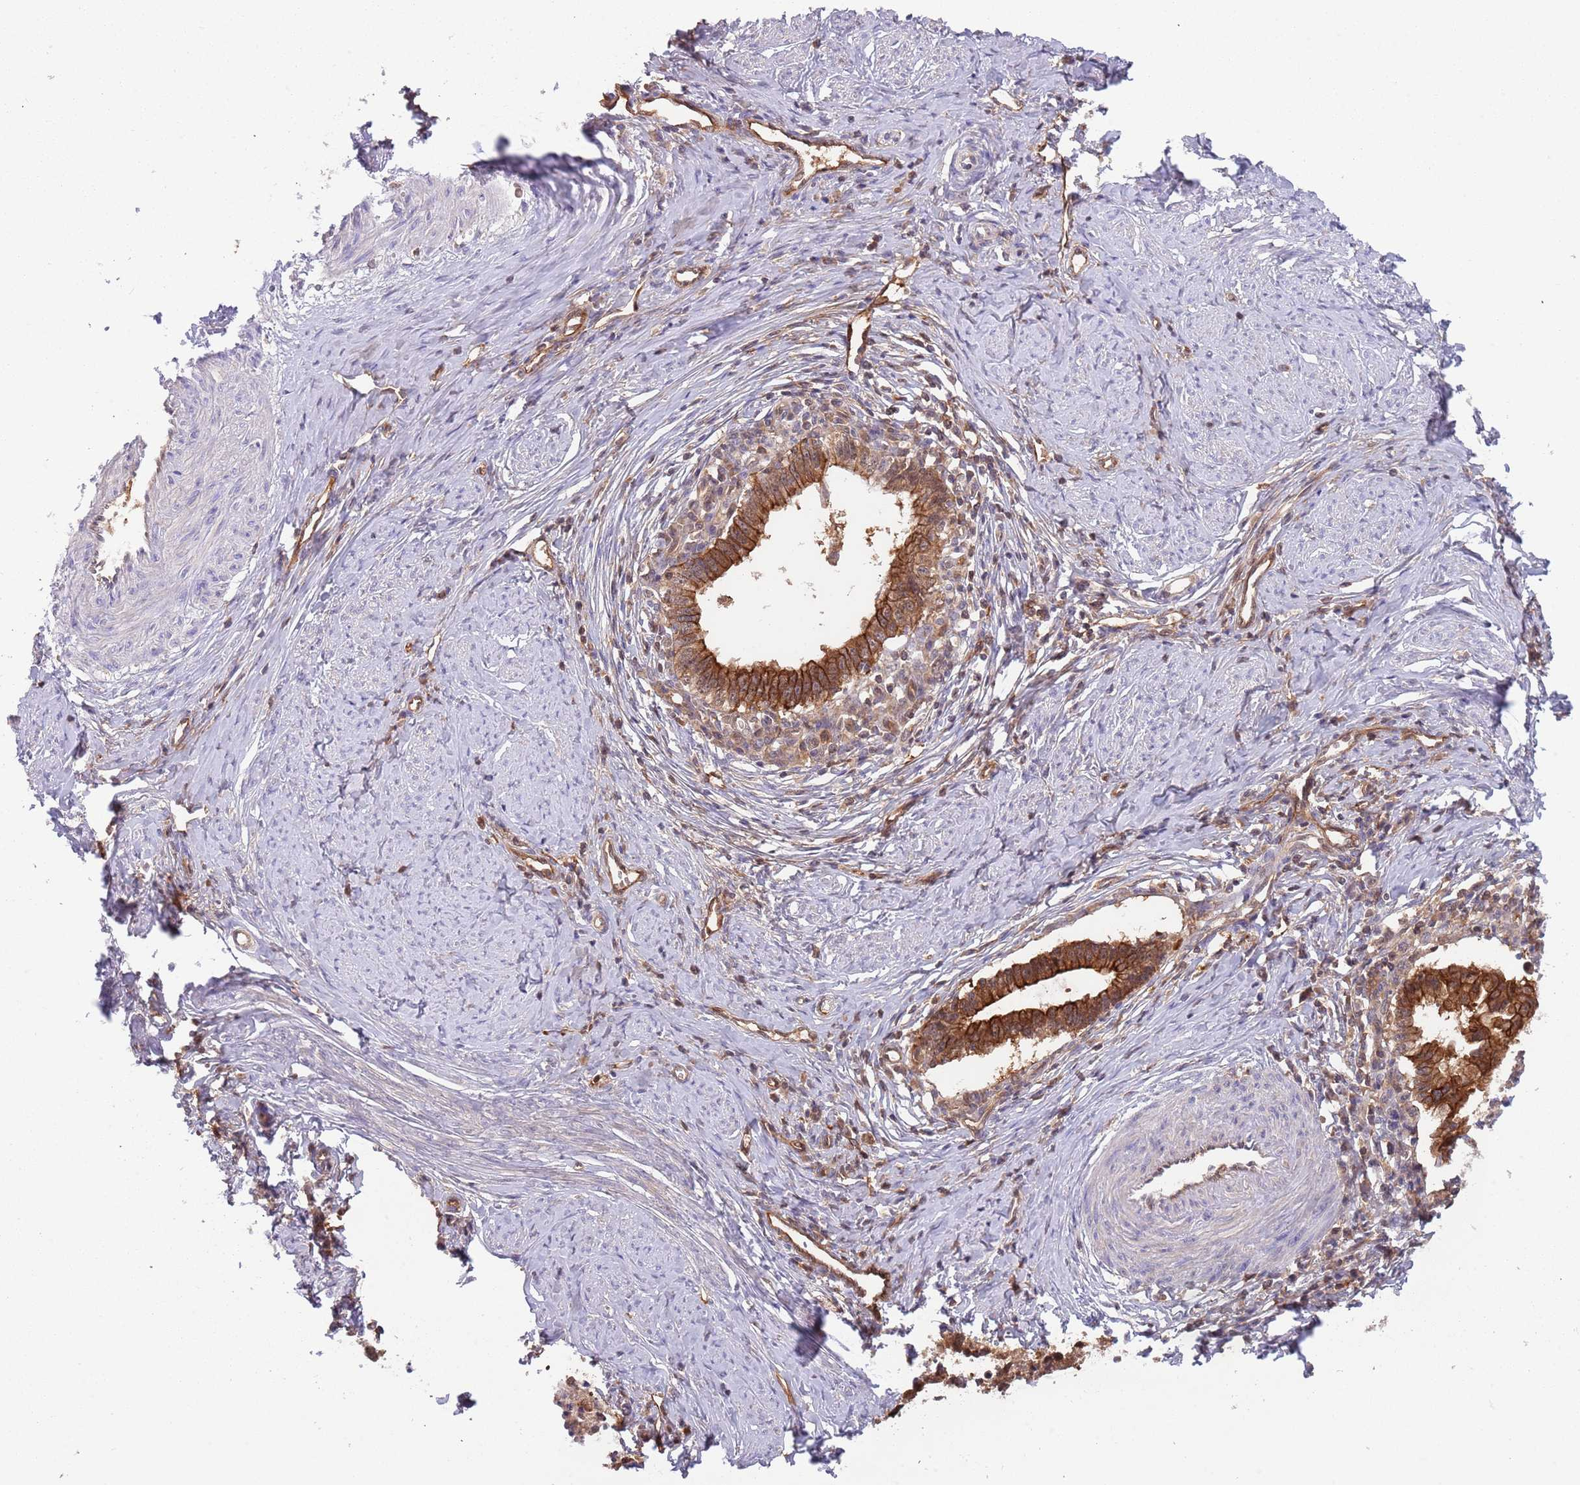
{"staining": {"intensity": "strong", "quantity": ">75%", "location": "cytoplasmic/membranous"}, "tissue": "cervical cancer", "cell_type": "Tumor cells", "image_type": "cancer", "snomed": [{"axis": "morphology", "description": "Adenocarcinoma, NOS"}, {"axis": "topography", "description": "Cervix"}], "caption": "Cervical adenocarcinoma stained with DAB immunohistochemistry (IHC) displays high levels of strong cytoplasmic/membranous expression in about >75% of tumor cells.", "gene": "GSDMD", "patient": {"sex": "female", "age": 36}}